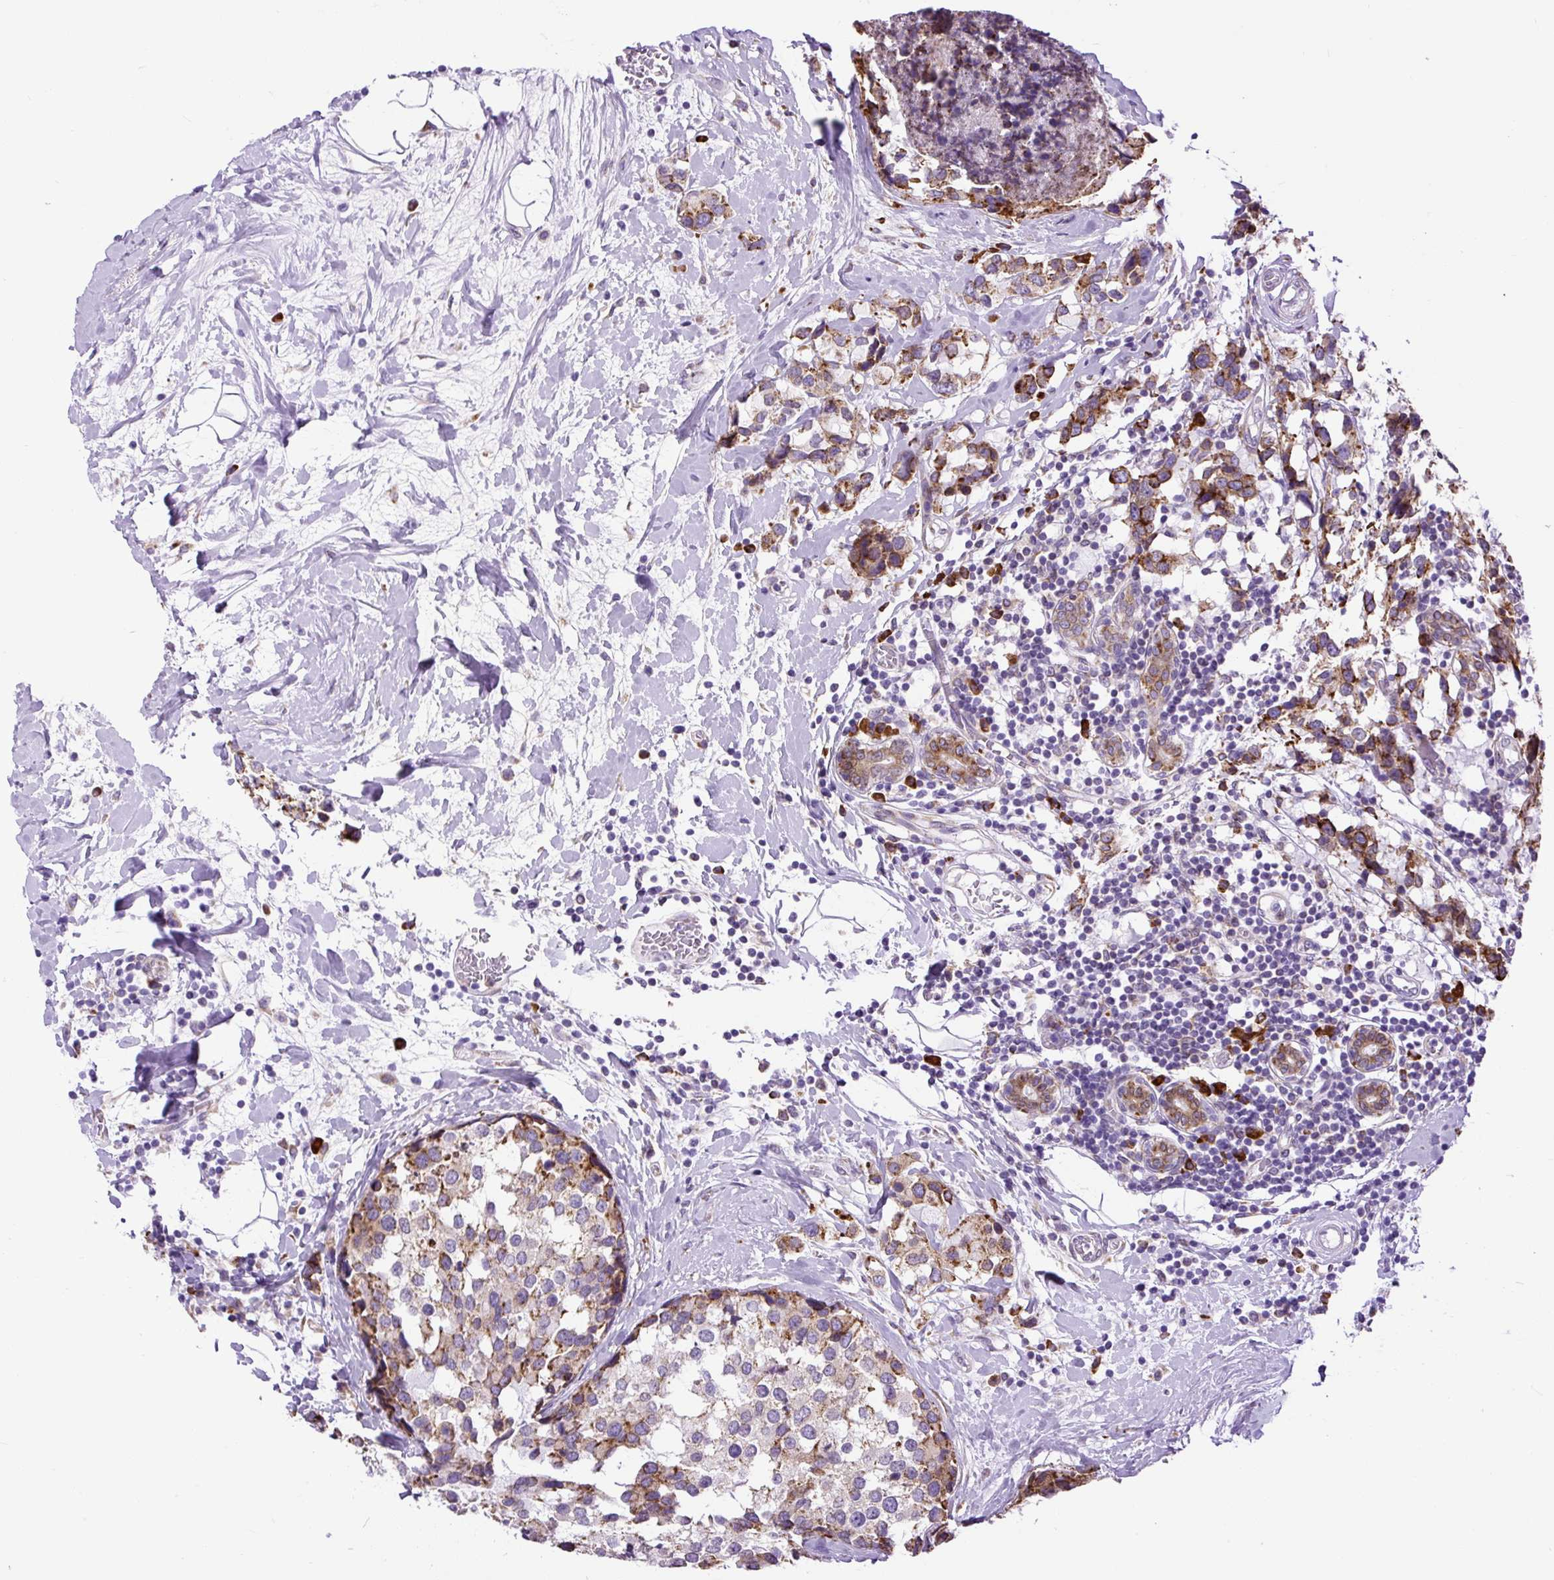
{"staining": {"intensity": "strong", "quantity": ">75%", "location": "cytoplasmic/membranous"}, "tissue": "breast cancer", "cell_type": "Tumor cells", "image_type": "cancer", "snomed": [{"axis": "morphology", "description": "Lobular carcinoma"}, {"axis": "topography", "description": "Breast"}], "caption": "Lobular carcinoma (breast) was stained to show a protein in brown. There is high levels of strong cytoplasmic/membranous expression in about >75% of tumor cells.", "gene": "DDOST", "patient": {"sex": "female", "age": 59}}